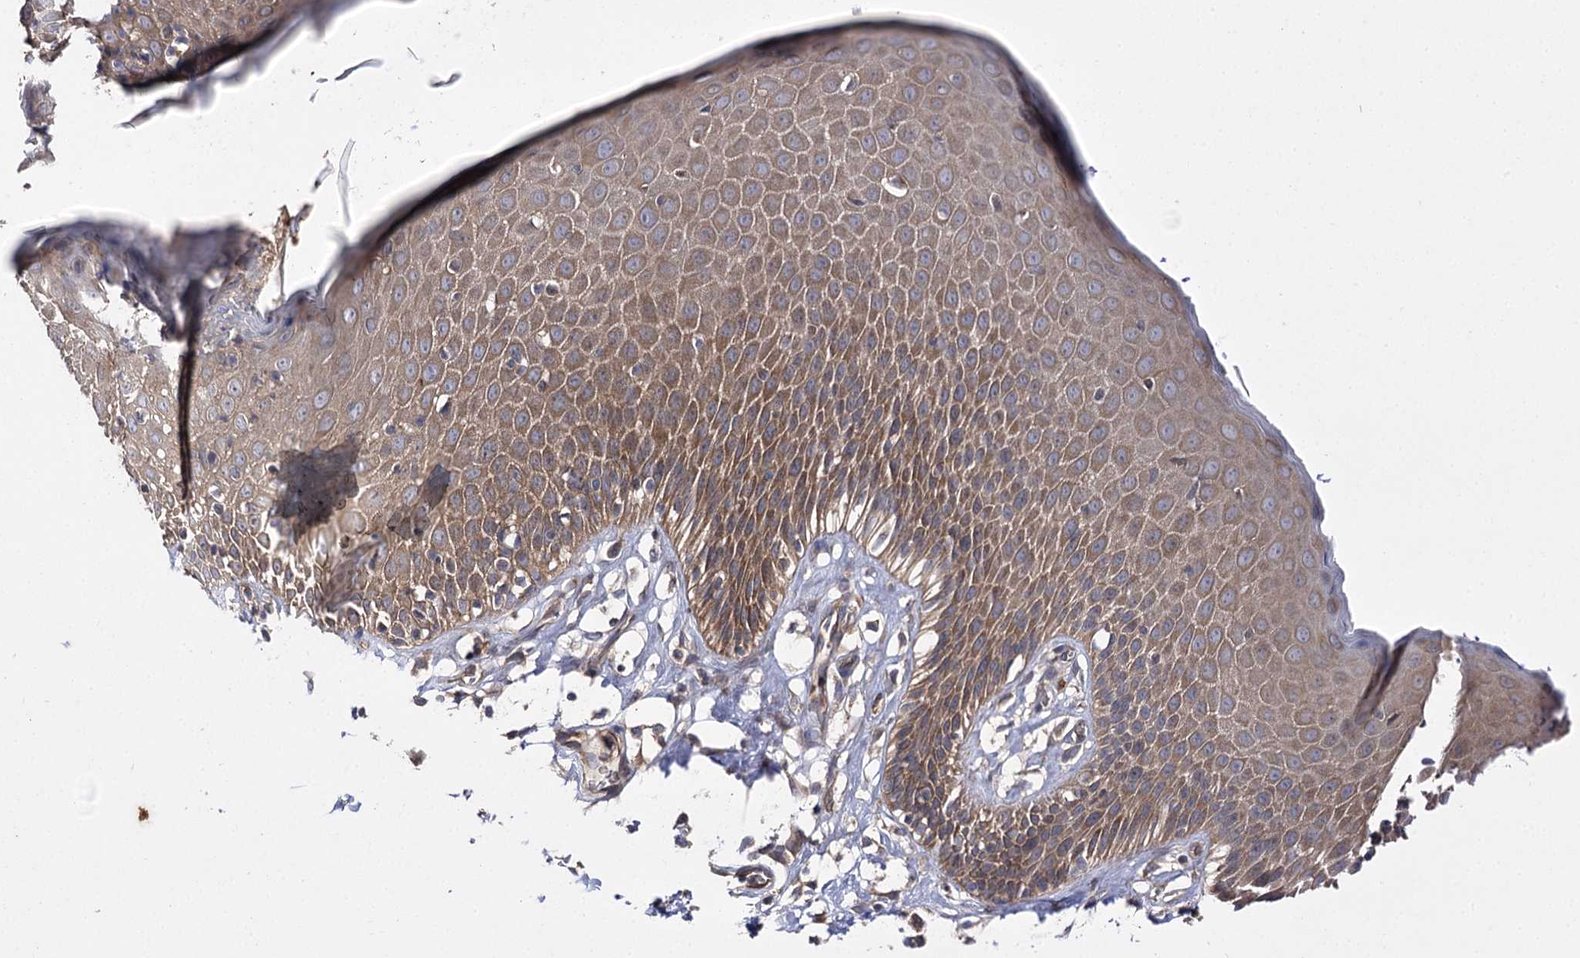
{"staining": {"intensity": "moderate", "quantity": ">75%", "location": "cytoplasmic/membranous"}, "tissue": "skin", "cell_type": "Epidermal cells", "image_type": "normal", "snomed": [{"axis": "morphology", "description": "Normal tissue, NOS"}, {"axis": "topography", "description": "Vulva"}], "caption": "Immunohistochemical staining of normal human skin displays moderate cytoplasmic/membranous protein positivity in about >75% of epidermal cells. The staining was performed using DAB (3,3'-diaminobenzidine) to visualize the protein expression in brown, while the nuclei were stained in blue with hematoxylin (Magnification: 20x).", "gene": "BCR", "patient": {"sex": "female", "age": 68}}